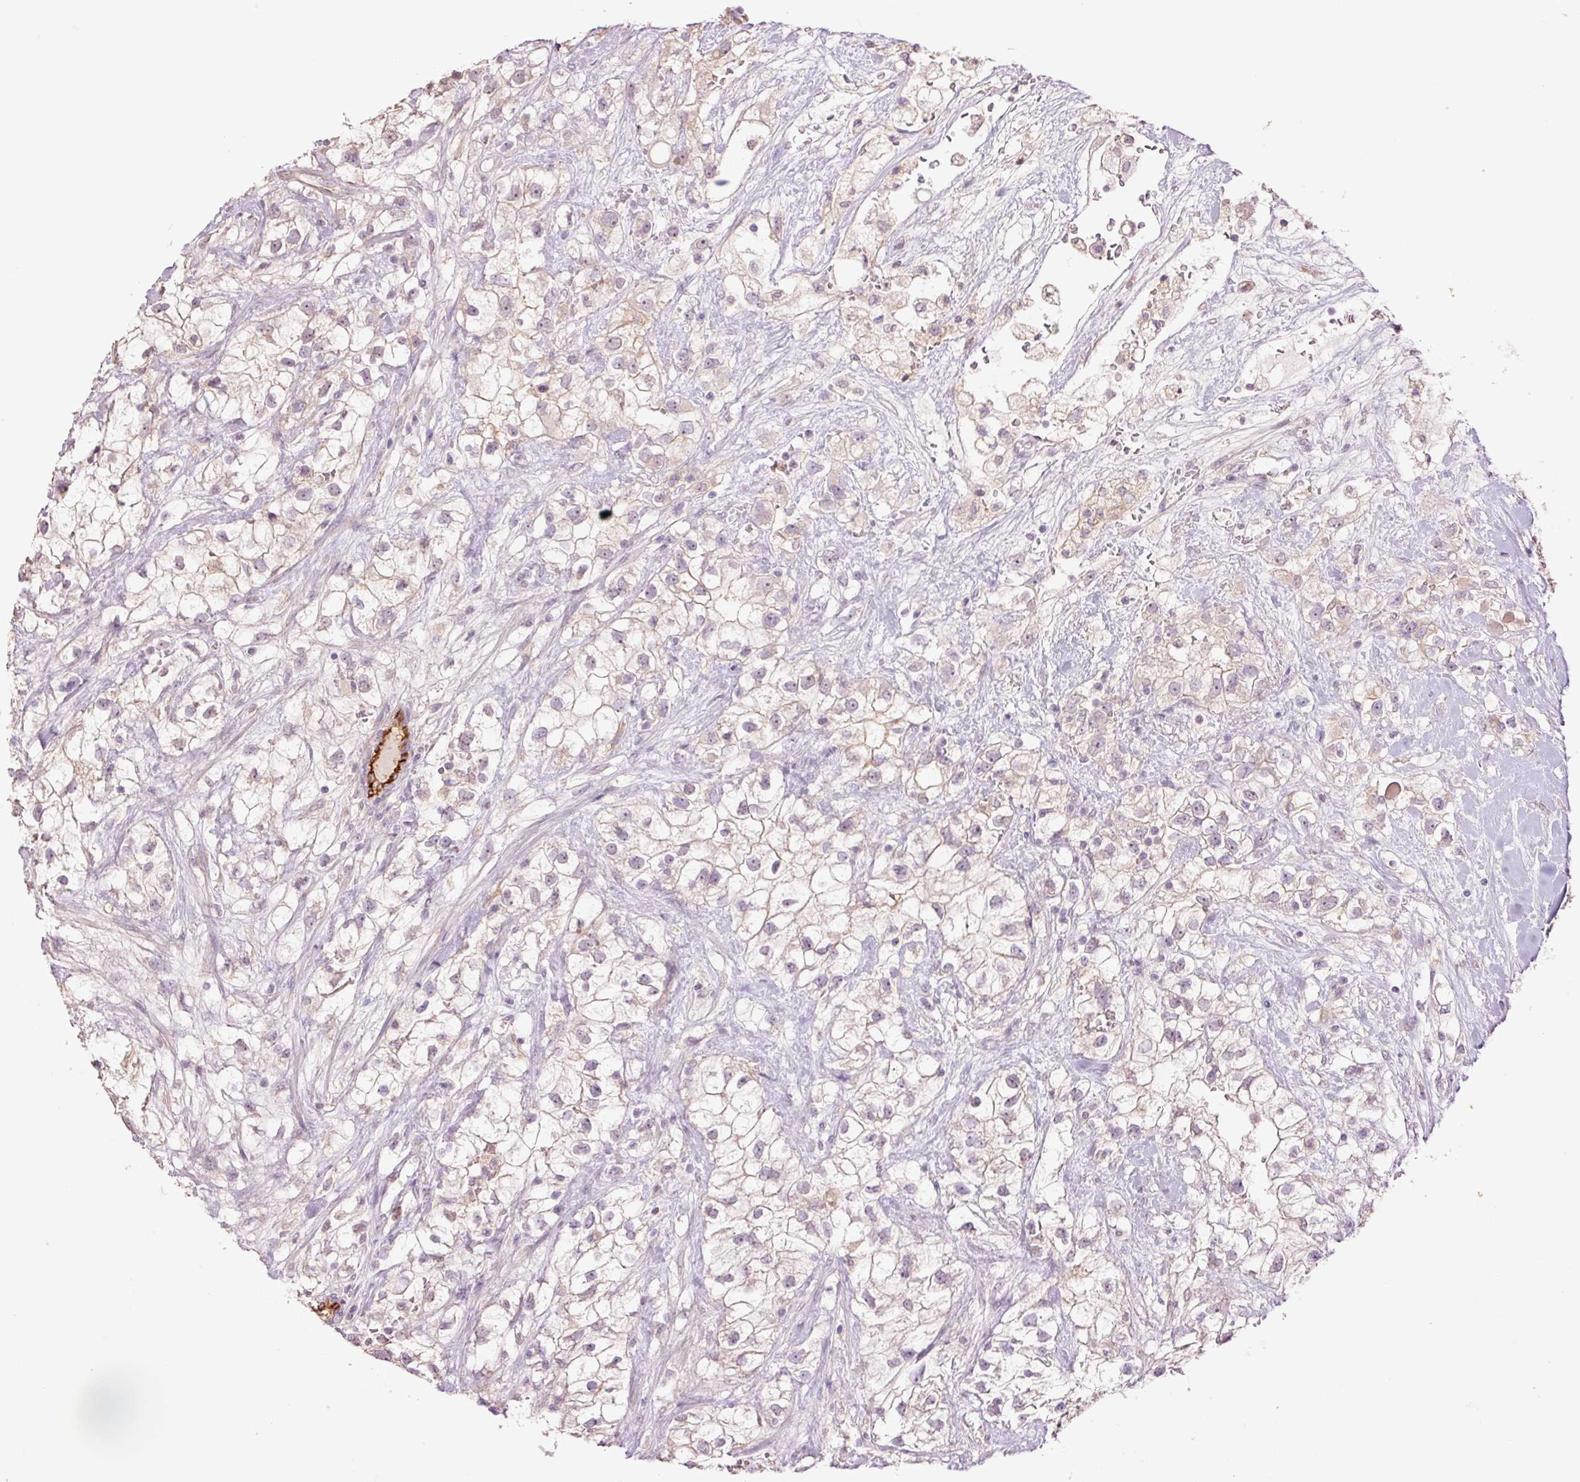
{"staining": {"intensity": "weak", "quantity": "25%-75%", "location": "cytoplasmic/membranous"}, "tissue": "renal cancer", "cell_type": "Tumor cells", "image_type": "cancer", "snomed": [{"axis": "morphology", "description": "Adenocarcinoma, NOS"}, {"axis": "topography", "description": "Kidney"}], "caption": "An immunohistochemistry (IHC) photomicrograph of tumor tissue is shown. Protein staining in brown highlights weak cytoplasmic/membranous positivity in renal cancer within tumor cells. The staining was performed using DAB to visualize the protein expression in brown, while the nuclei were stained in blue with hematoxylin (Magnification: 20x).", "gene": "SLC1A4", "patient": {"sex": "male", "age": 59}}